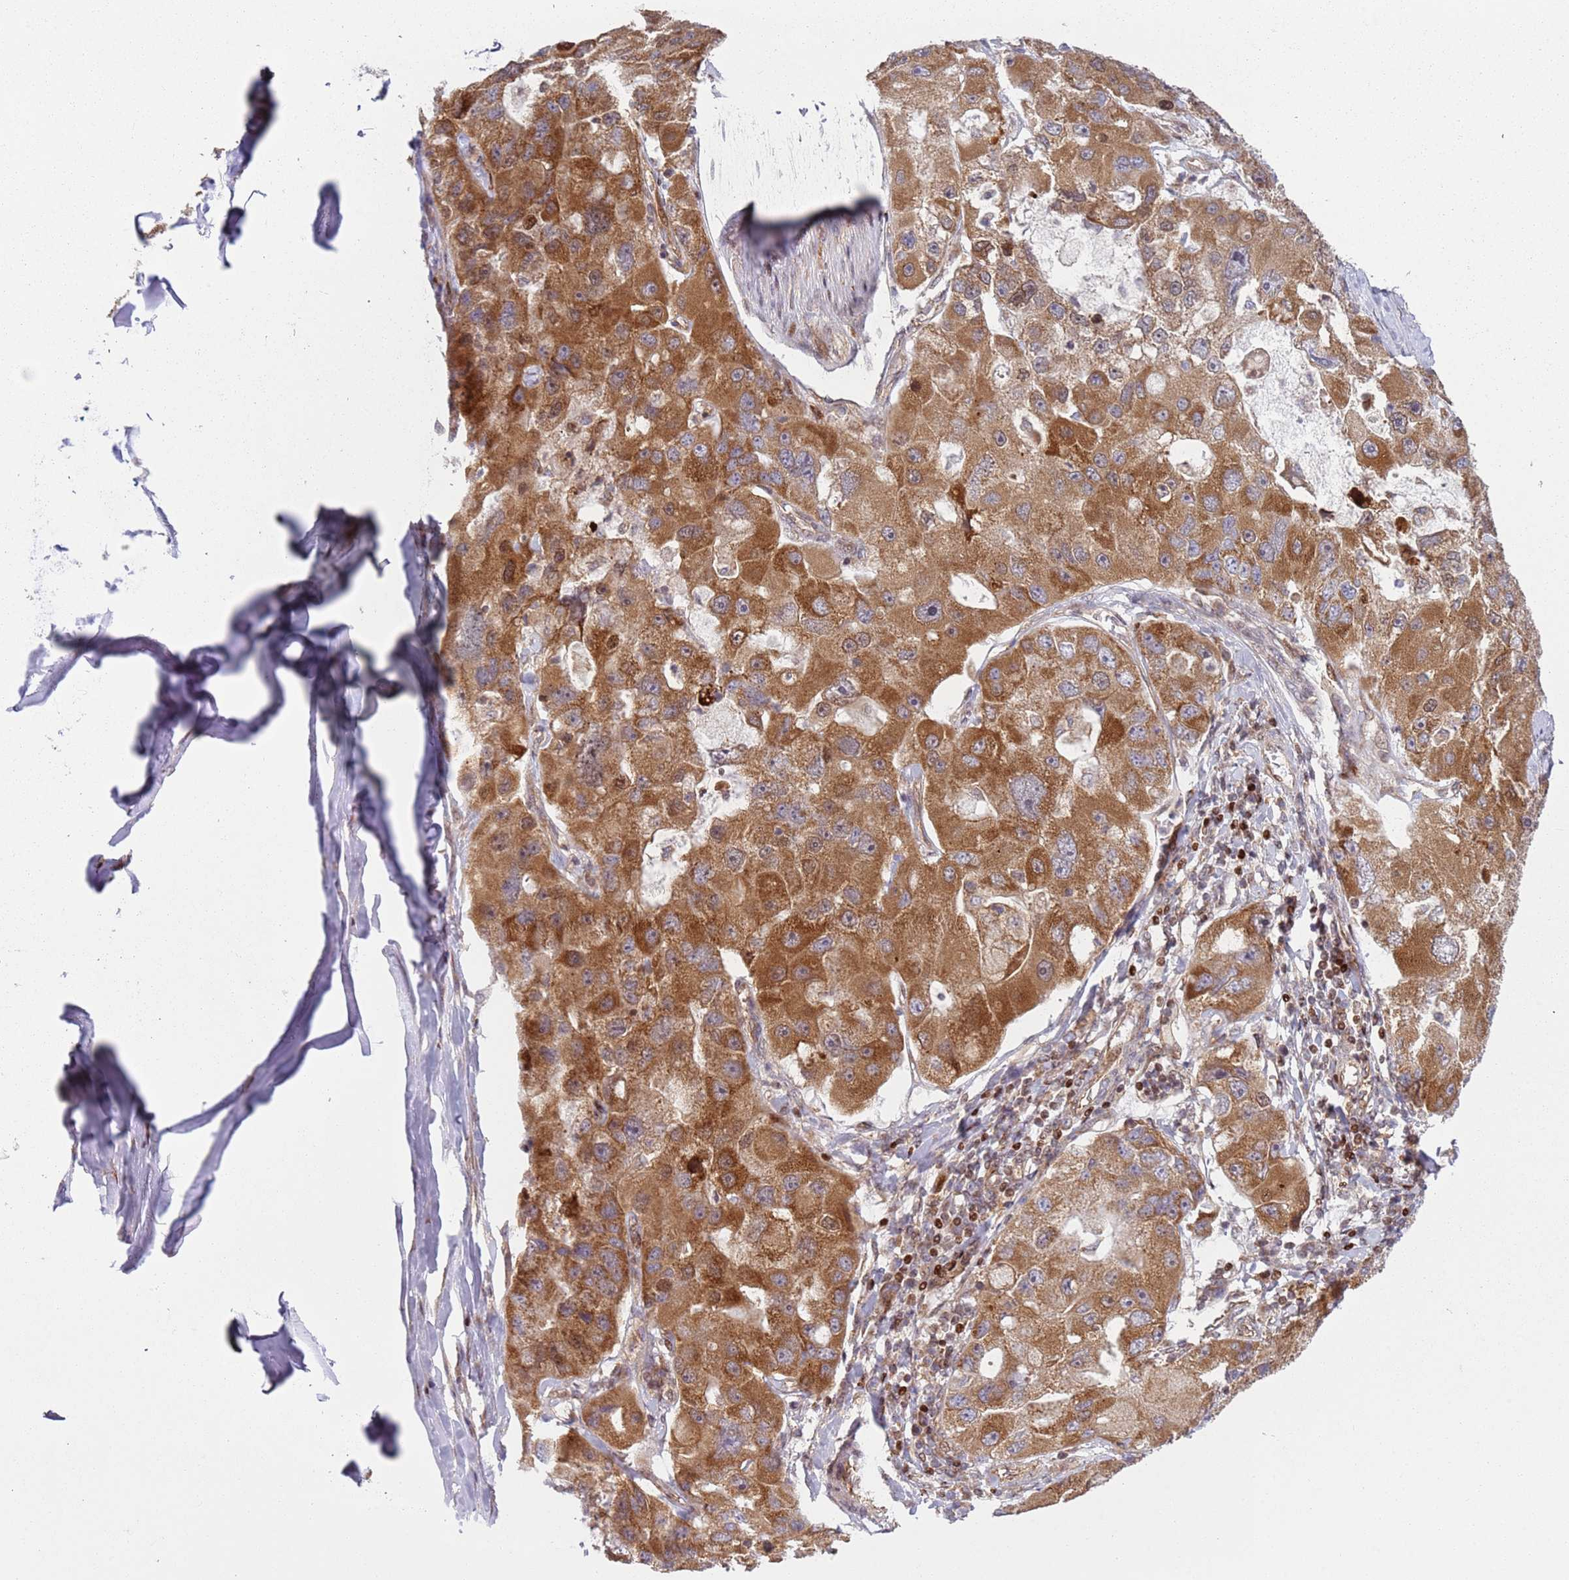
{"staining": {"intensity": "strong", "quantity": ">75%", "location": "cytoplasmic/membranous"}, "tissue": "lung cancer", "cell_type": "Tumor cells", "image_type": "cancer", "snomed": [{"axis": "morphology", "description": "Adenocarcinoma, NOS"}, {"axis": "topography", "description": "Lung"}], "caption": "The photomicrograph demonstrates staining of lung cancer (adenocarcinoma), revealing strong cytoplasmic/membranous protein staining (brown color) within tumor cells.", "gene": "HNRNPLL", "patient": {"sex": "female", "age": 54}}